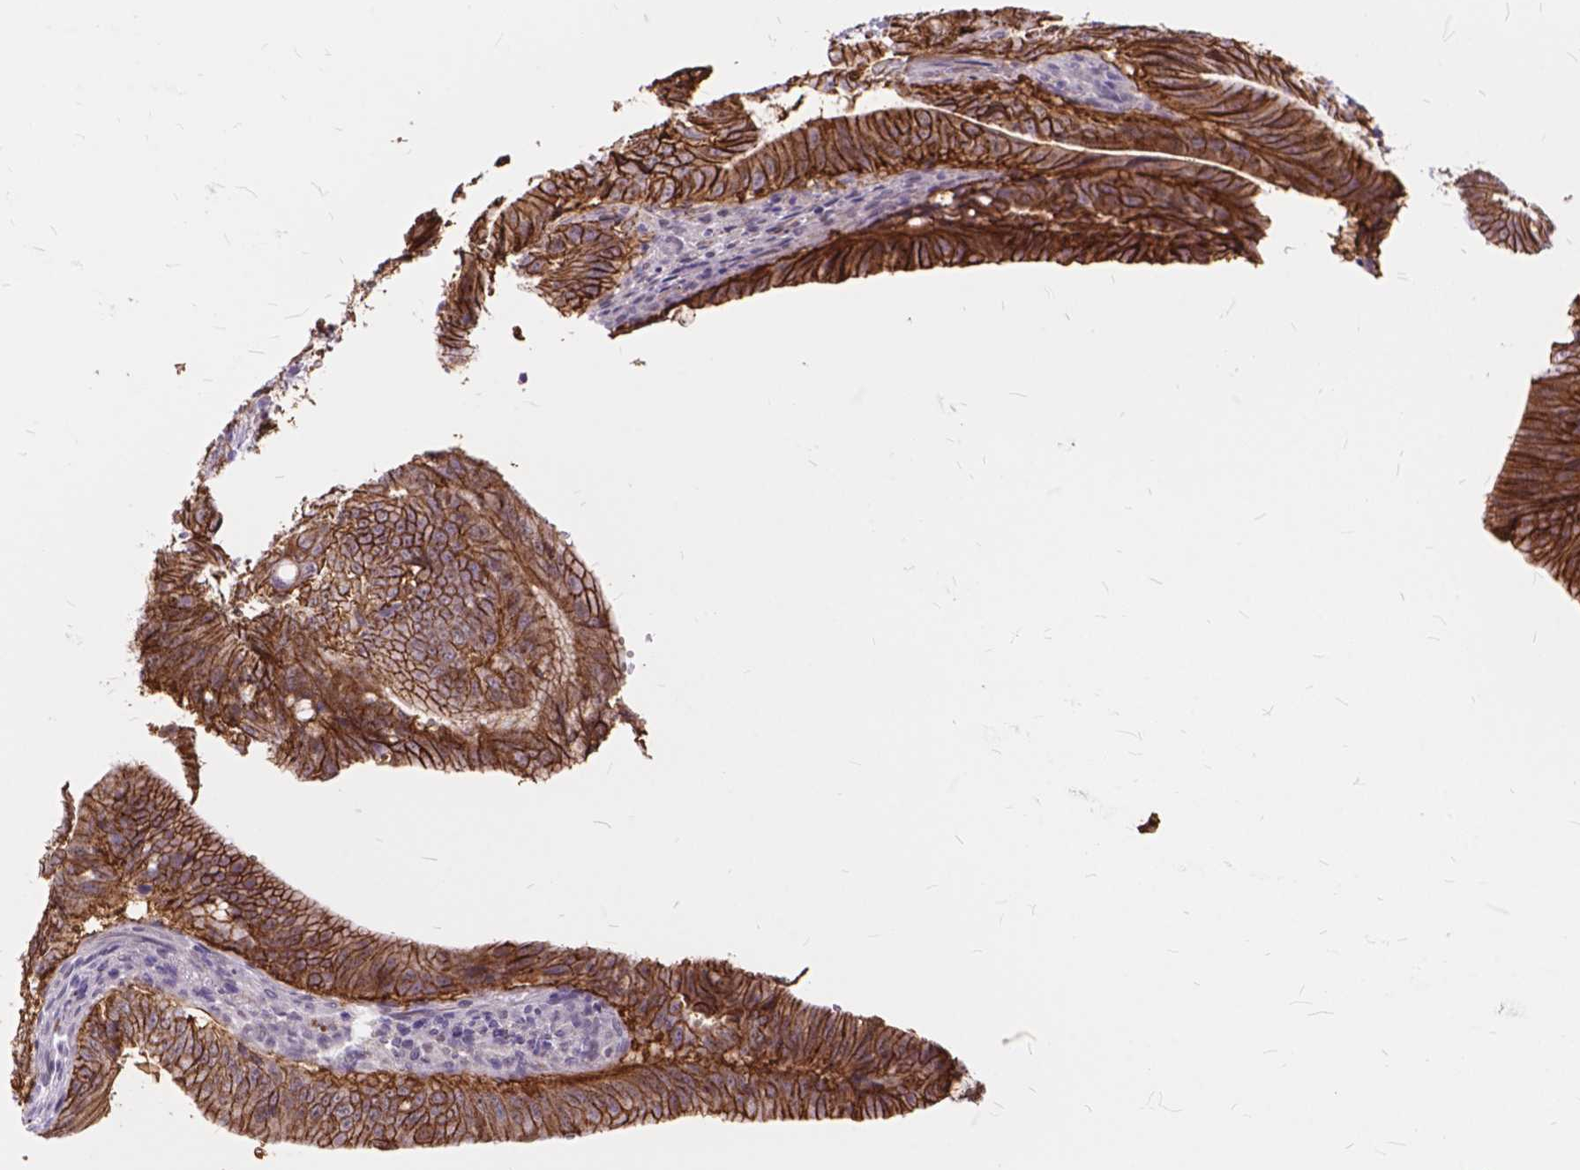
{"staining": {"intensity": "strong", "quantity": ">75%", "location": "cytoplasmic/membranous"}, "tissue": "colorectal cancer", "cell_type": "Tumor cells", "image_type": "cancer", "snomed": [{"axis": "morphology", "description": "Adenocarcinoma, NOS"}, {"axis": "topography", "description": "Colon"}], "caption": "An immunohistochemistry (IHC) image of tumor tissue is shown. Protein staining in brown highlights strong cytoplasmic/membranous positivity in colorectal adenocarcinoma within tumor cells. (Stains: DAB (3,3'-diaminobenzidine) in brown, nuclei in blue, Microscopy: brightfield microscopy at high magnification).", "gene": "MAN2C1", "patient": {"sex": "female", "age": 43}}